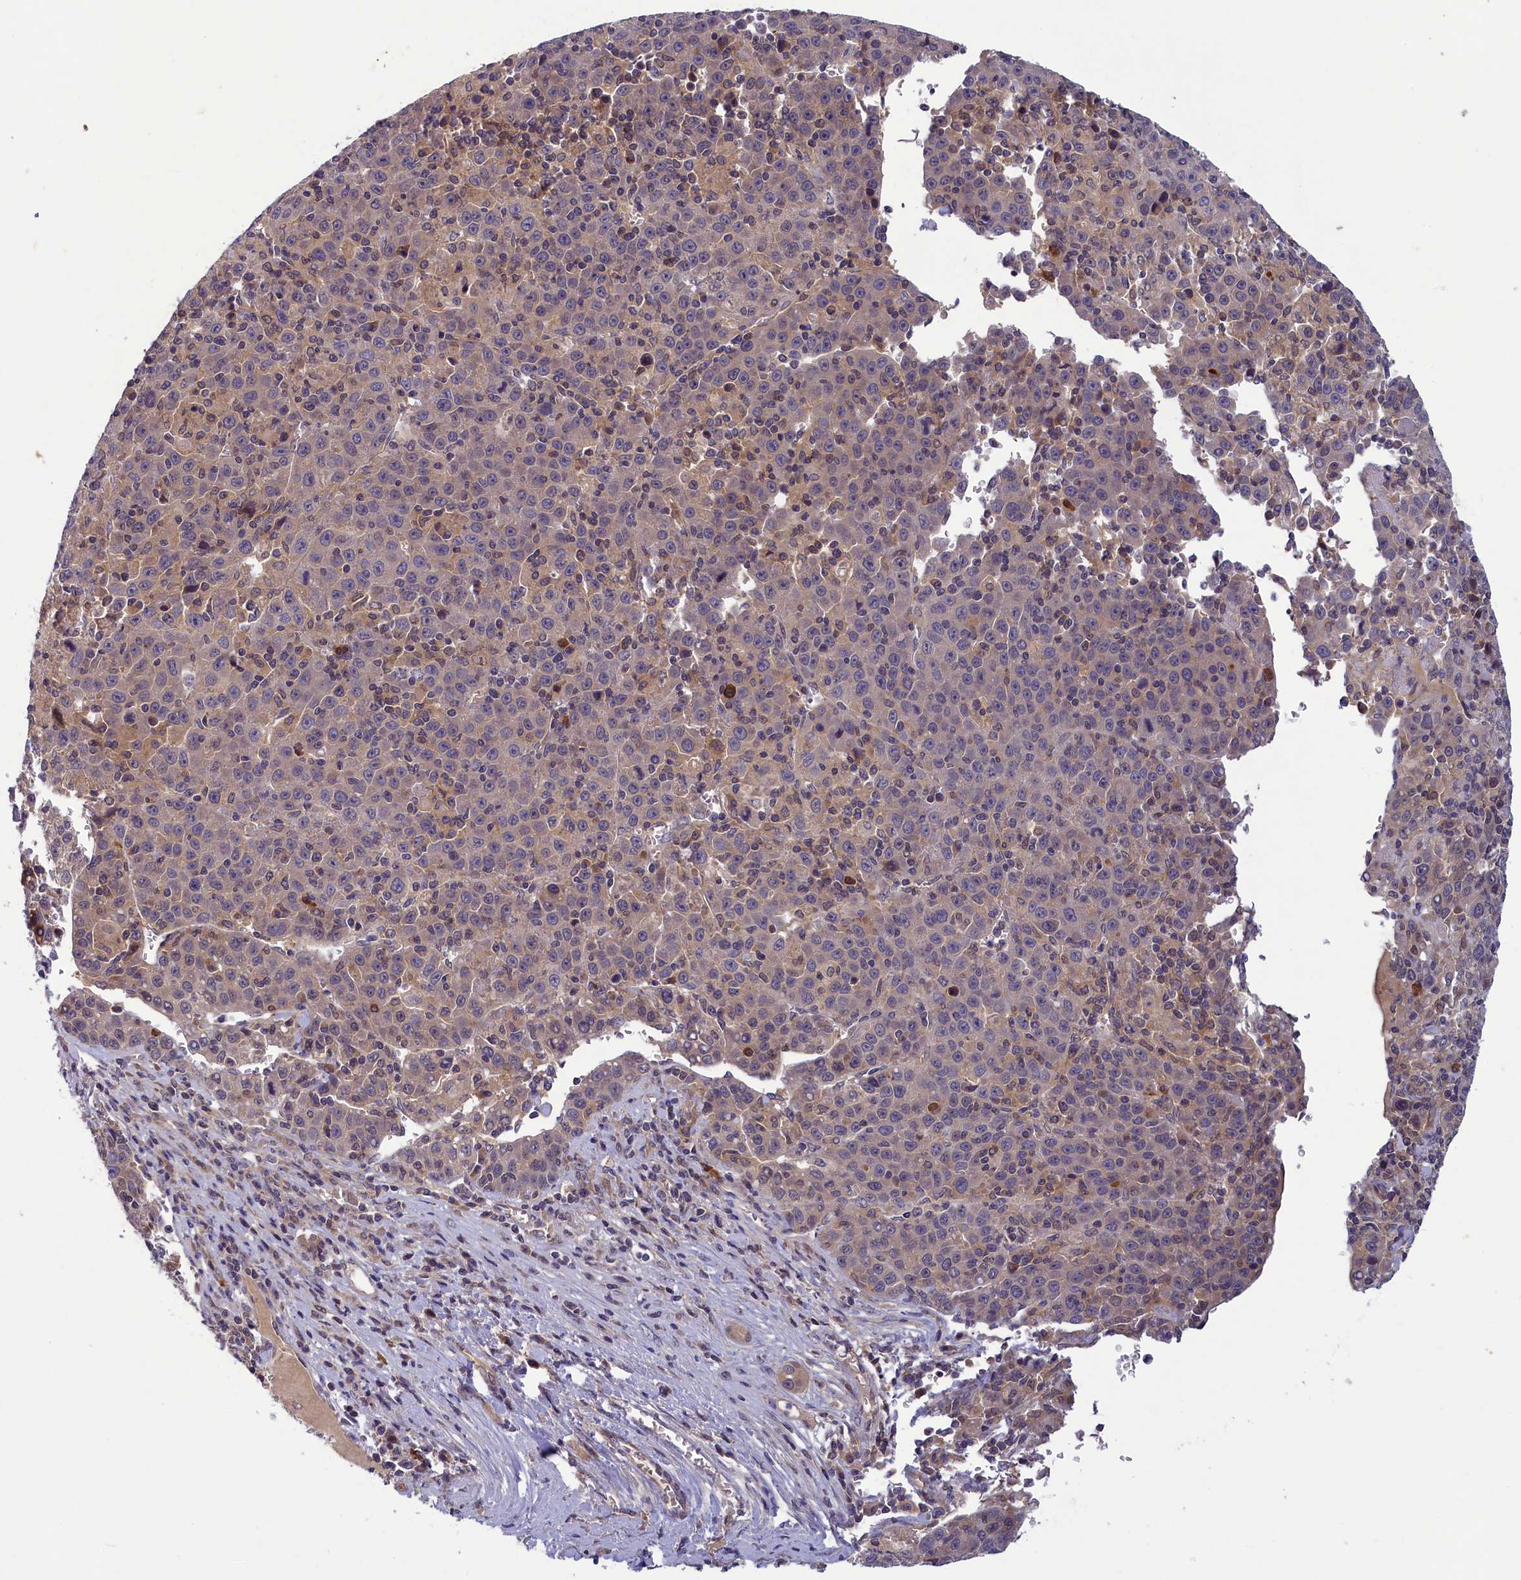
{"staining": {"intensity": "weak", "quantity": "25%-75%", "location": "cytoplasmic/membranous"}, "tissue": "liver cancer", "cell_type": "Tumor cells", "image_type": "cancer", "snomed": [{"axis": "morphology", "description": "Carcinoma, Hepatocellular, NOS"}, {"axis": "topography", "description": "Liver"}], "caption": "Hepatocellular carcinoma (liver) stained for a protein (brown) shows weak cytoplasmic/membranous positive positivity in about 25%-75% of tumor cells.", "gene": "NUBP1", "patient": {"sex": "female", "age": 53}}